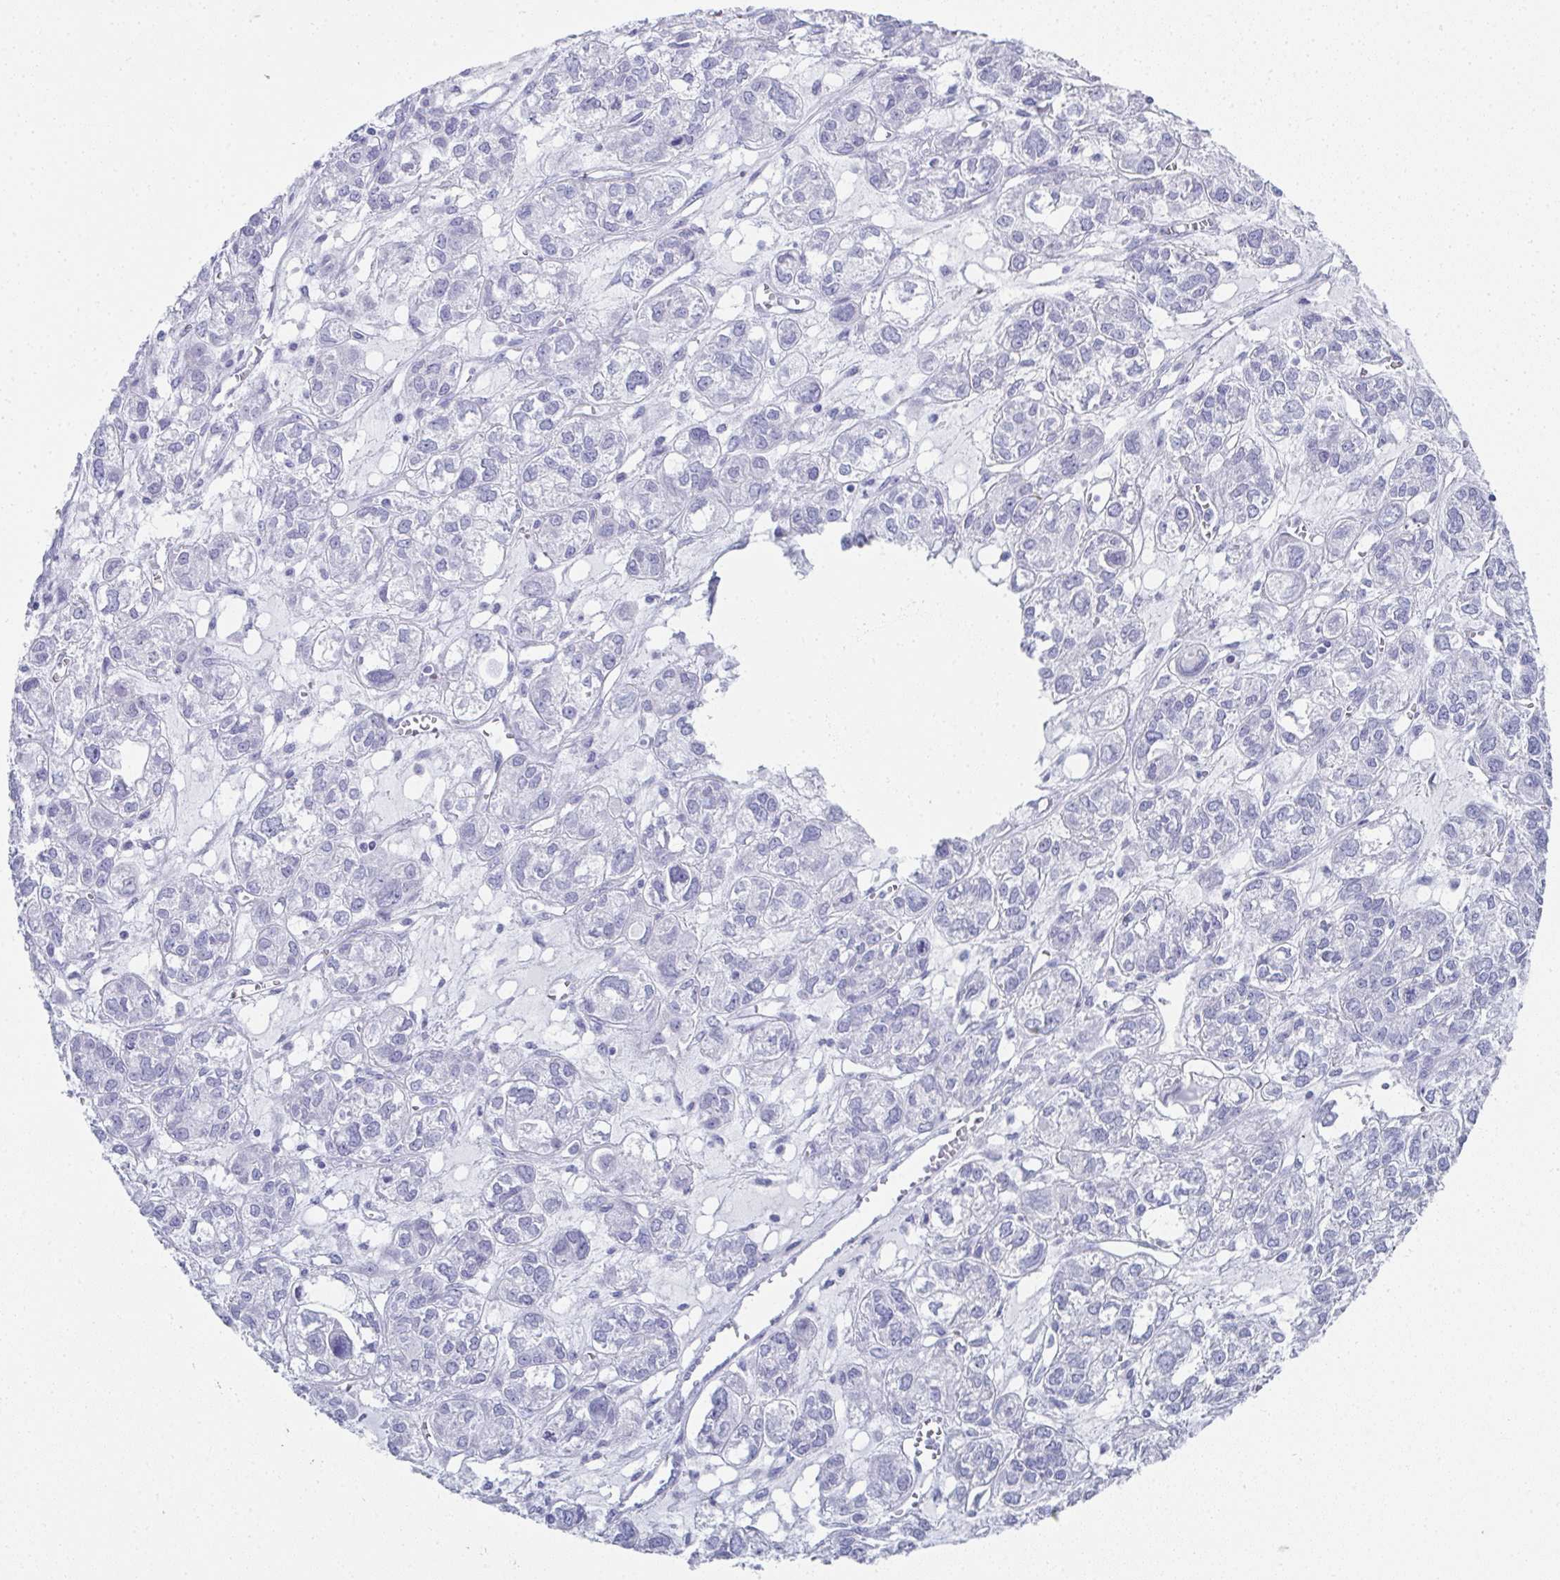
{"staining": {"intensity": "negative", "quantity": "none", "location": "none"}, "tissue": "ovarian cancer", "cell_type": "Tumor cells", "image_type": "cancer", "snomed": [{"axis": "morphology", "description": "Carcinoma, endometroid"}, {"axis": "topography", "description": "Ovary"}], "caption": "The image shows no significant positivity in tumor cells of ovarian cancer. The staining was performed using DAB to visualize the protein expression in brown, while the nuclei were stained in blue with hematoxylin (Magnification: 20x).", "gene": "SYCP1", "patient": {"sex": "female", "age": 64}}